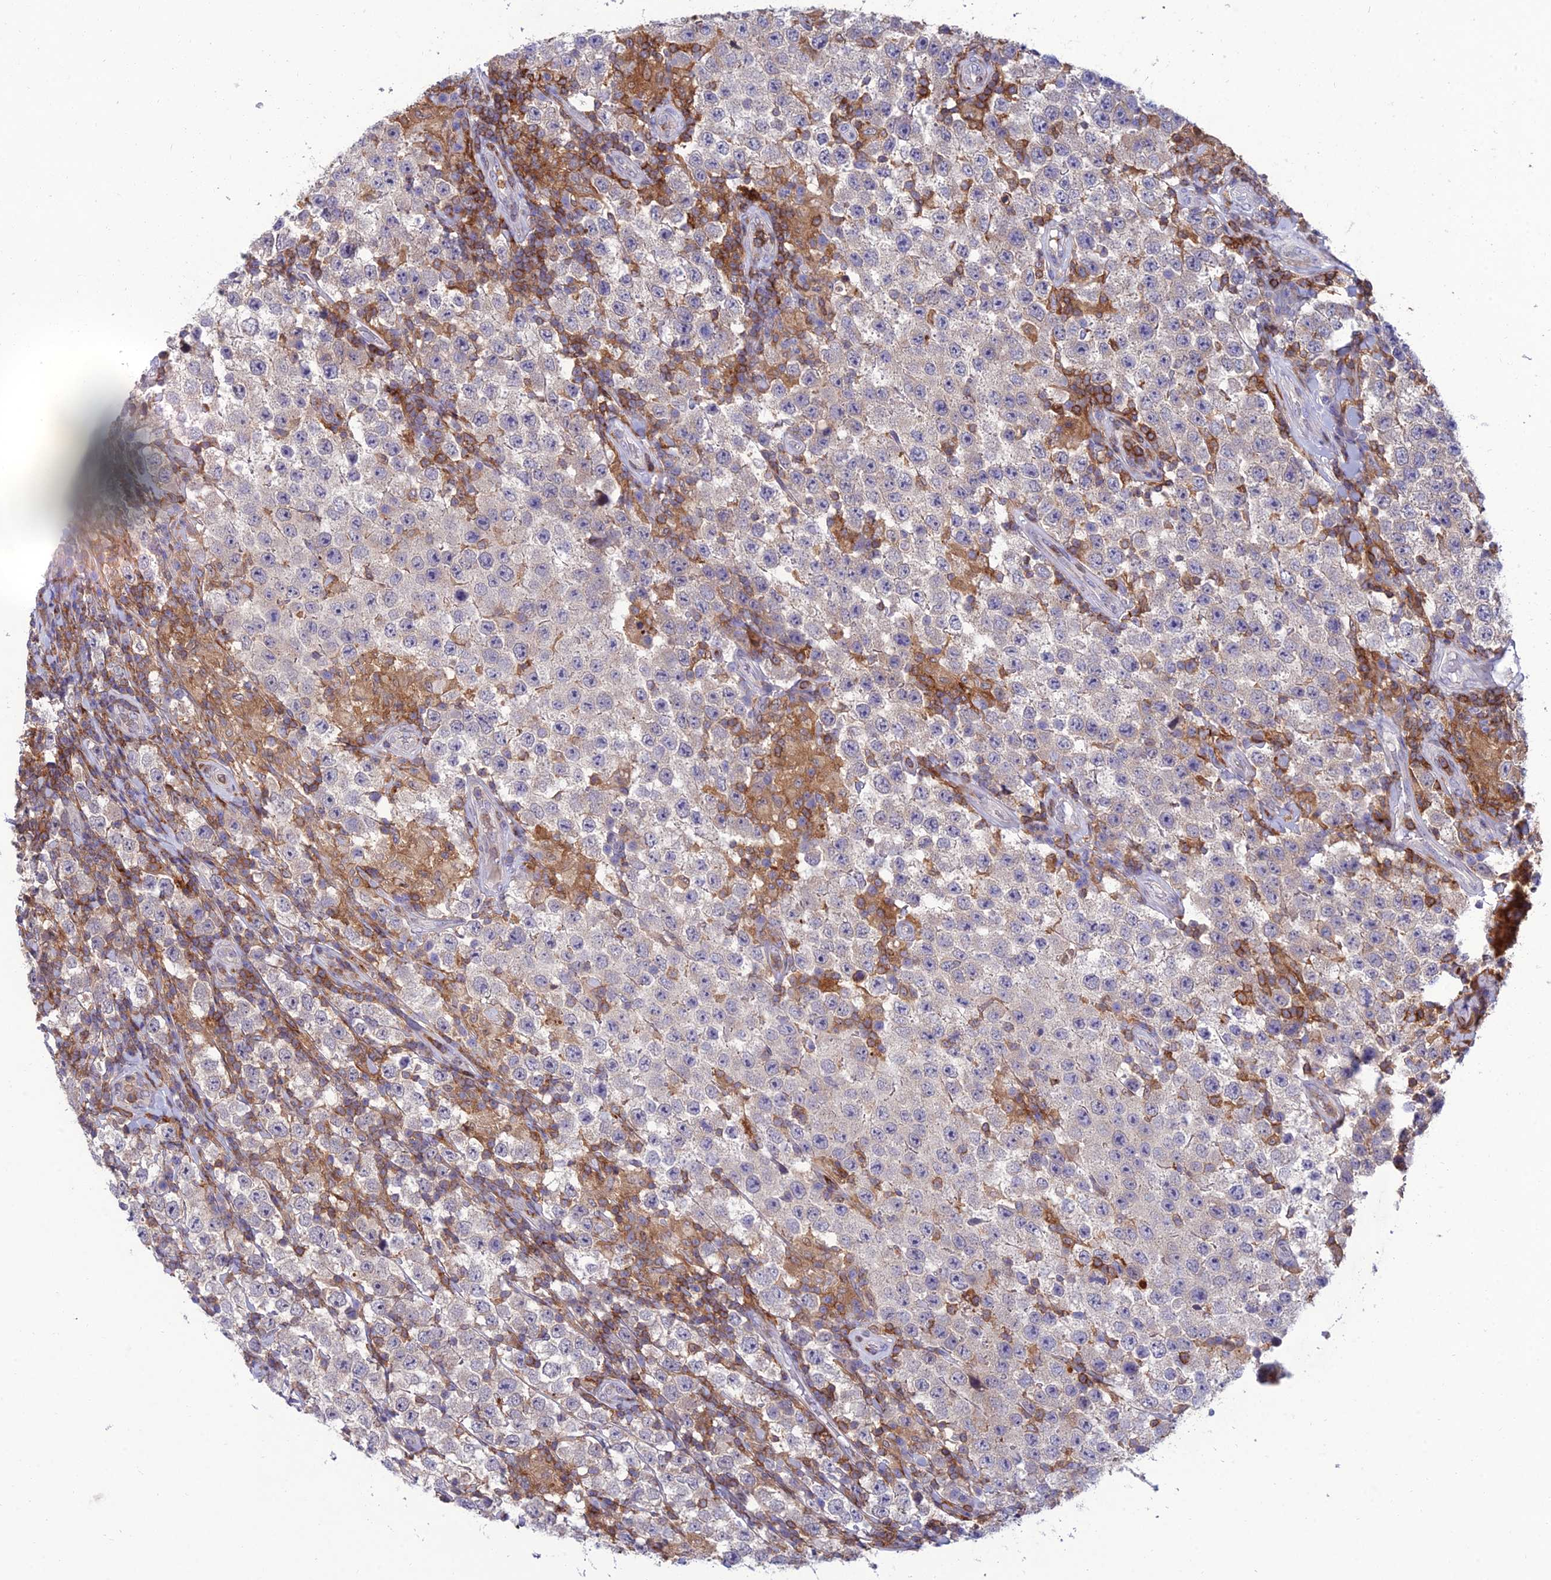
{"staining": {"intensity": "negative", "quantity": "none", "location": "none"}, "tissue": "testis cancer", "cell_type": "Tumor cells", "image_type": "cancer", "snomed": [{"axis": "morphology", "description": "Normal tissue, NOS"}, {"axis": "morphology", "description": "Urothelial carcinoma, High grade"}, {"axis": "morphology", "description": "Seminoma, NOS"}, {"axis": "morphology", "description": "Carcinoma, Embryonal, NOS"}, {"axis": "topography", "description": "Urinary bladder"}, {"axis": "topography", "description": "Testis"}], "caption": "Human testis cancer (seminoma) stained for a protein using IHC shows no expression in tumor cells.", "gene": "FAM76A", "patient": {"sex": "male", "age": 41}}